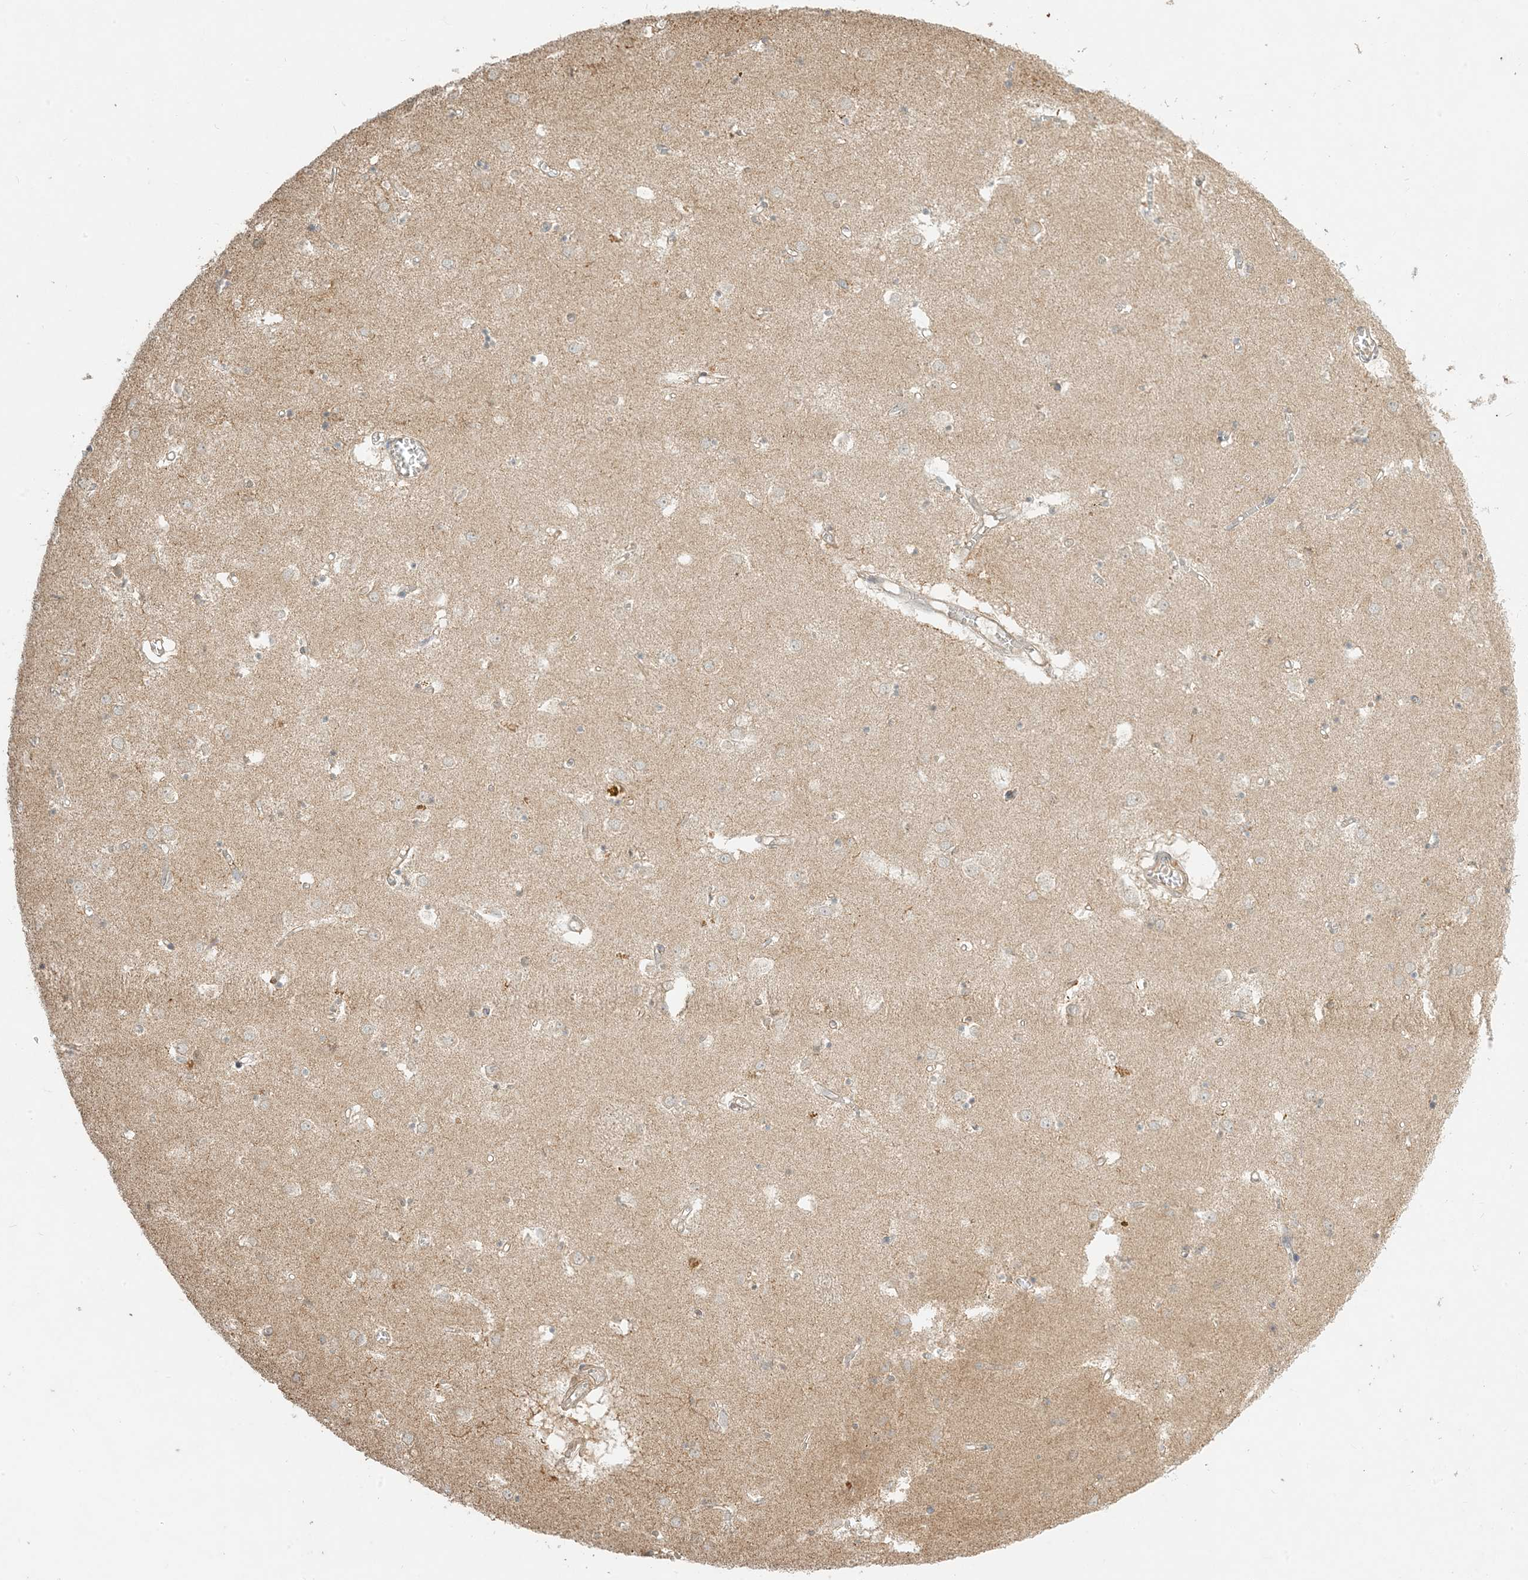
{"staining": {"intensity": "moderate", "quantity": "<25%", "location": "cytoplasmic/membranous"}, "tissue": "caudate", "cell_type": "Glial cells", "image_type": "normal", "snomed": [{"axis": "morphology", "description": "Normal tissue, NOS"}, {"axis": "topography", "description": "Lateral ventricle wall"}], "caption": "DAB (3,3'-diaminobenzidine) immunohistochemical staining of unremarkable human caudate exhibits moderate cytoplasmic/membranous protein staining in about <25% of glial cells. The protein of interest is stained brown, and the nuclei are stained in blue (DAB (3,3'-diaminobenzidine) IHC with brightfield microscopy, high magnification).", "gene": "MCOLN1", "patient": {"sex": "male", "age": 70}}